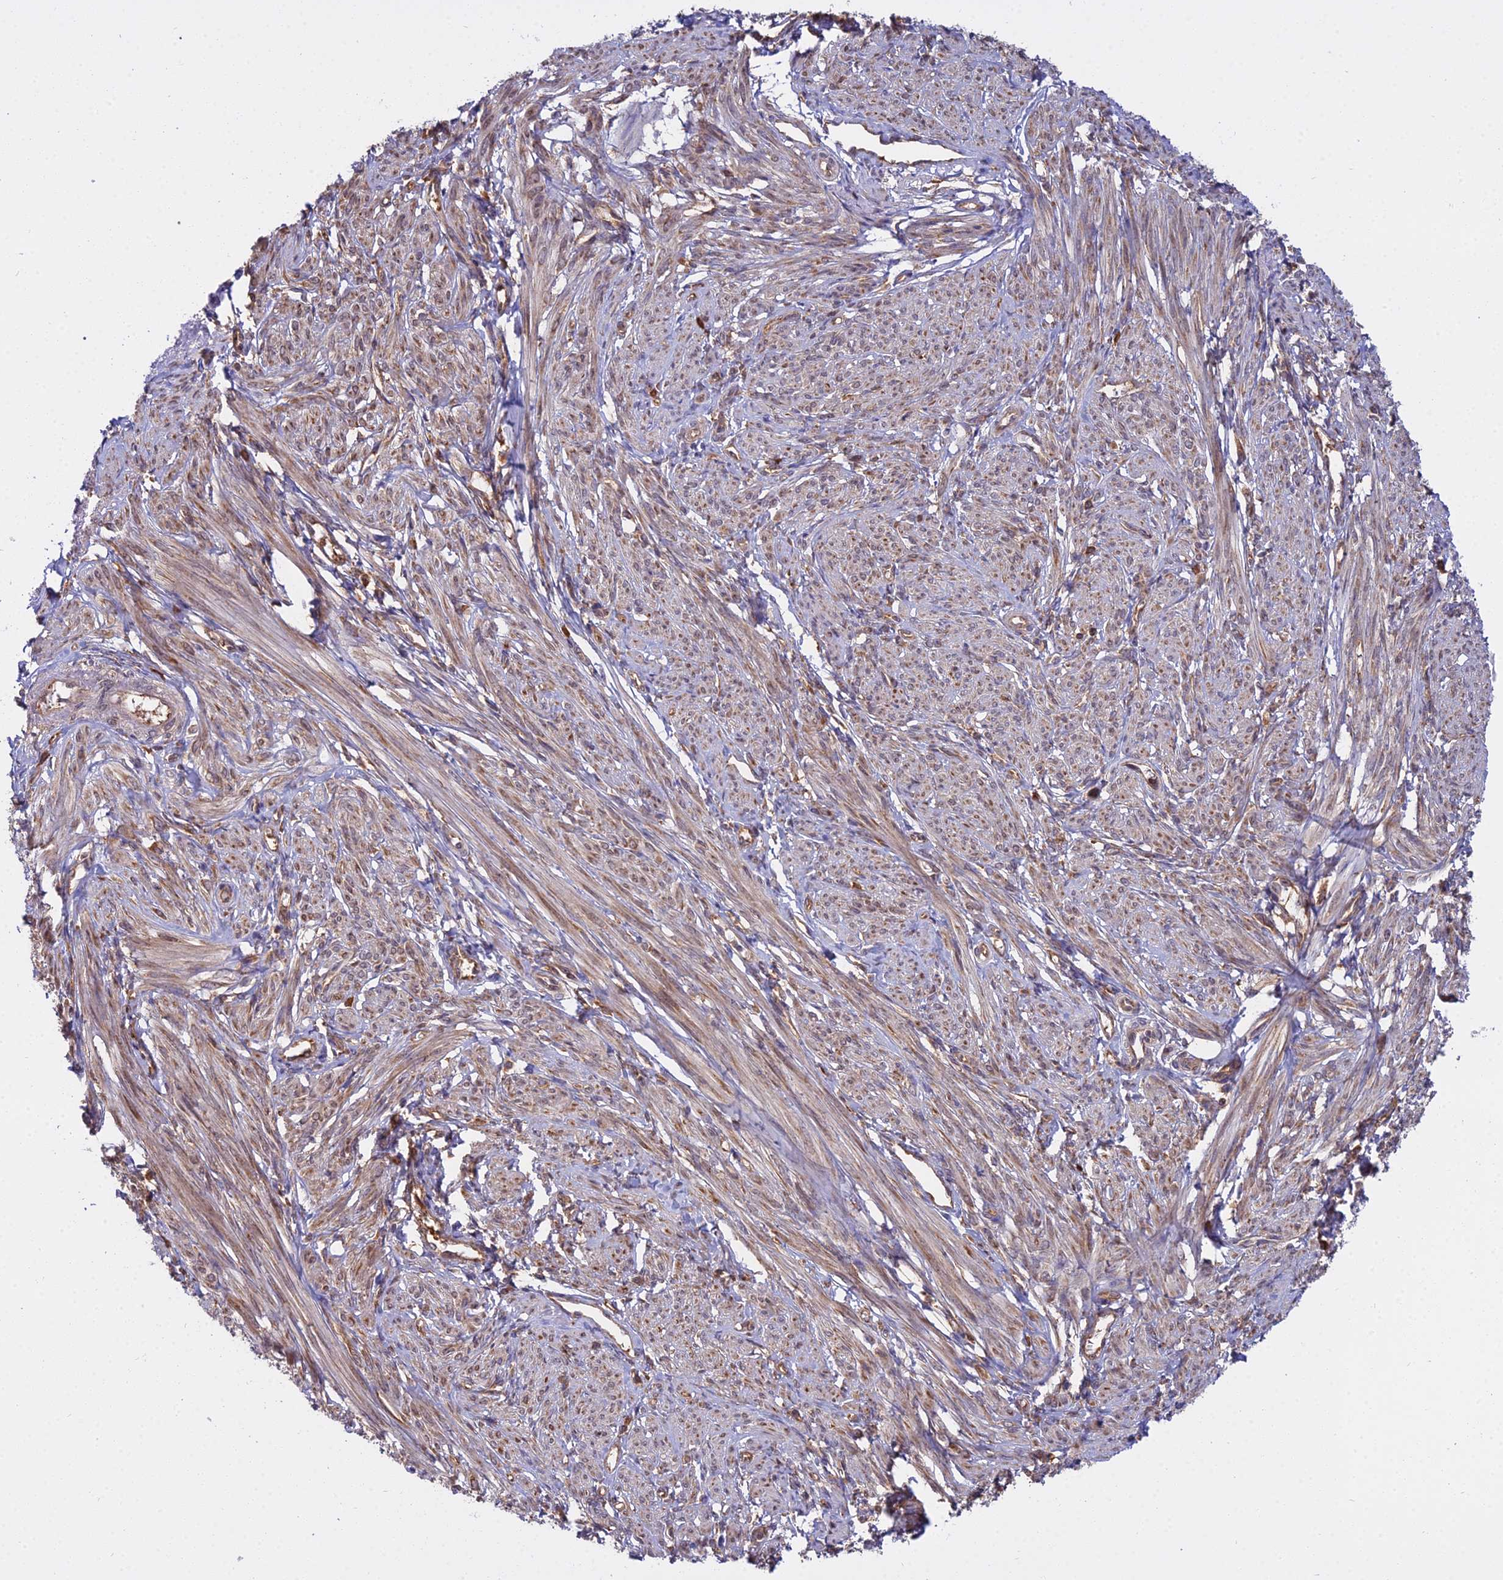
{"staining": {"intensity": "moderate", "quantity": "25%-75%", "location": "cytoplasmic/membranous"}, "tissue": "smooth muscle", "cell_type": "Smooth muscle cells", "image_type": "normal", "snomed": [{"axis": "morphology", "description": "Normal tissue, NOS"}, {"axis": "topography", "description": "Smooth muscle"}], "caption": "DAB immunohistochemical staining of benign human smooth muscle exhibits moderate cytoplasmic/membranous protein expression in about 25%-75% of smooth muscle cells. The staining is performed using DAB brown chromogen to label protein expression. The nuclei are counter-stained blue using hematoxylin.", "gene": "RPL26", "patient": {"sex": "female", "age": 39}}